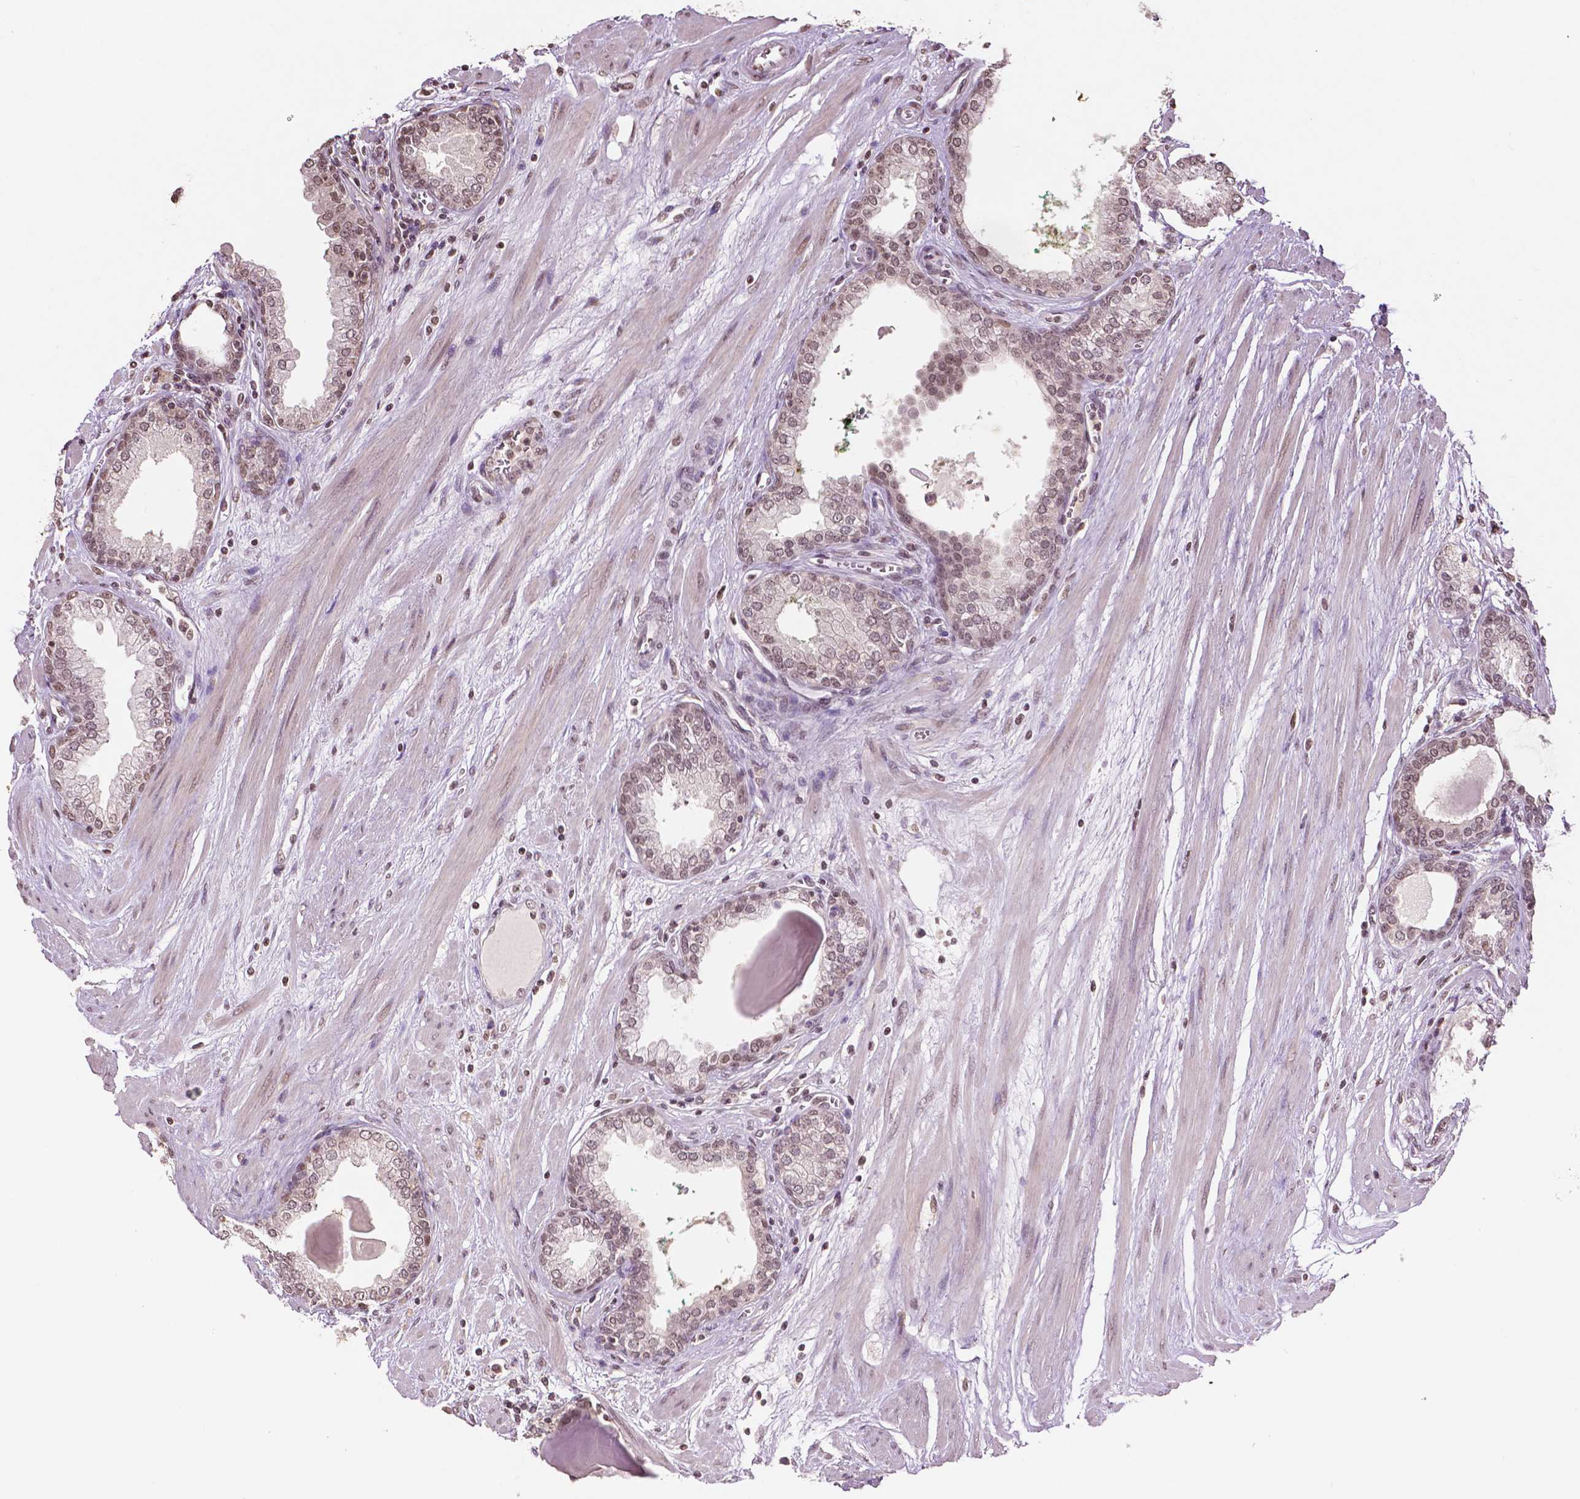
{"staining": {"intensity": "moderate", "quantity": ">75%", "location": "nuclear"}, "tissue": "prostate cancer", "cell_type": "Tumor cells", "image_type": "cancer", "snomed": [{"axis": "morphology", "description": "Adenocarcinoma, Low grade"}, {"axis": "topography", "description": "Prostate"}], "caption": "A histopathology image of prostate low-grade adenocarcinoma stained for a protein shows moderate nuclear brown staining in tumor cells.", "gene": "DEK", "patient": {"sex": "male", "age": 64}}